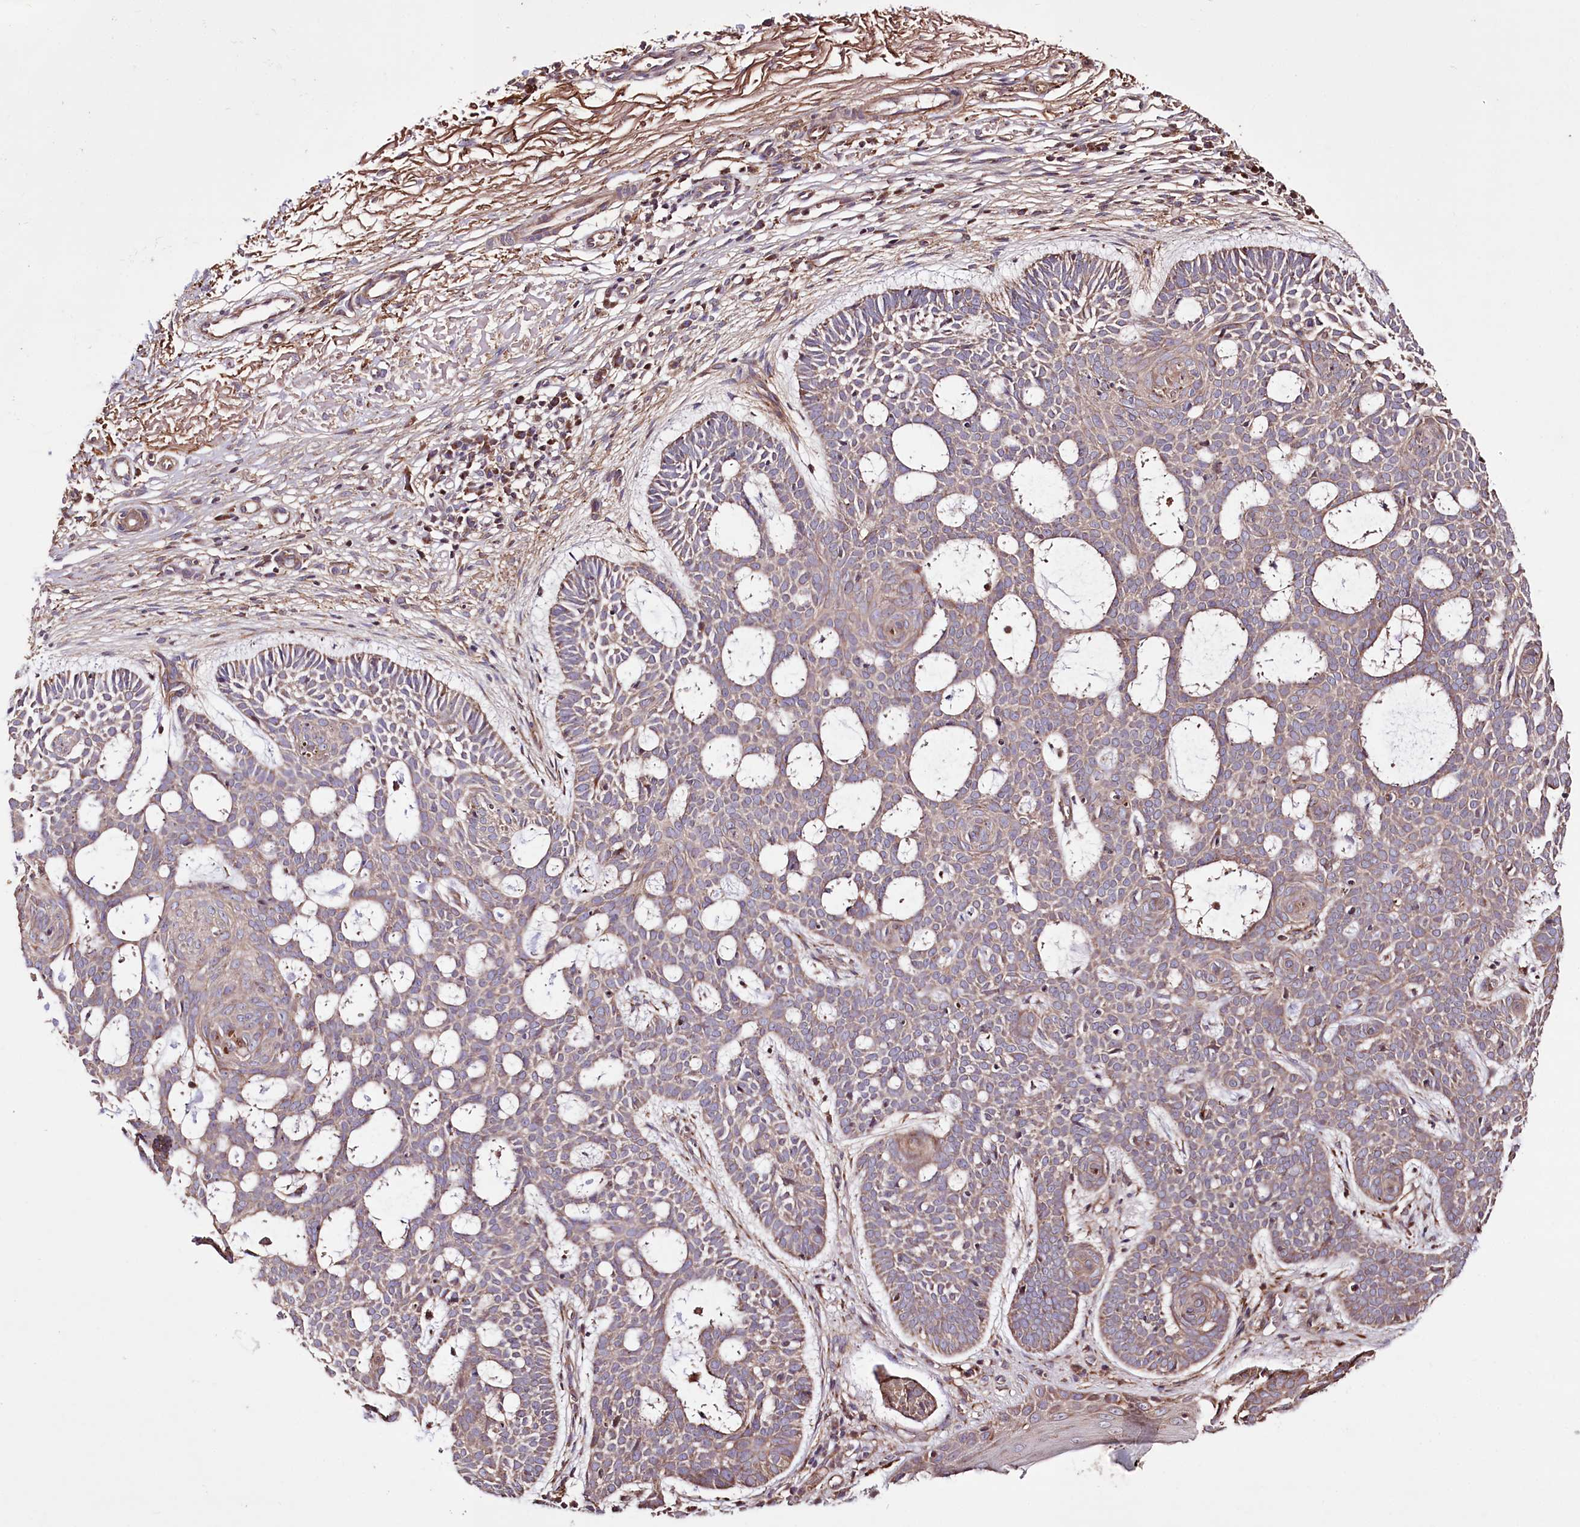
{"staining": {"intensity": "moderate", "quantity": ">75%", "location": "cytoplasmic/membranous"}, "tissue": "skin cancer", "cell_type": "Tumor cells", "image_type": "cancer", "snomed": [{"axis": "morphology", "description": "Basal cell carcinoma"}, {"axis": "topography", "description": "Skin"}], "caption": "Protein staining of basal cell carcinoma (skin) tissue exhibits moderate cytoplasmic/membranous staining in about >75% of tumor cells. Using DAB (brown) and hematoxylin (blue) stains, captured at high magnification using brightfield microscopy.", "gene": "WWC1", "patient": {"sex": "male", "age": 85}}